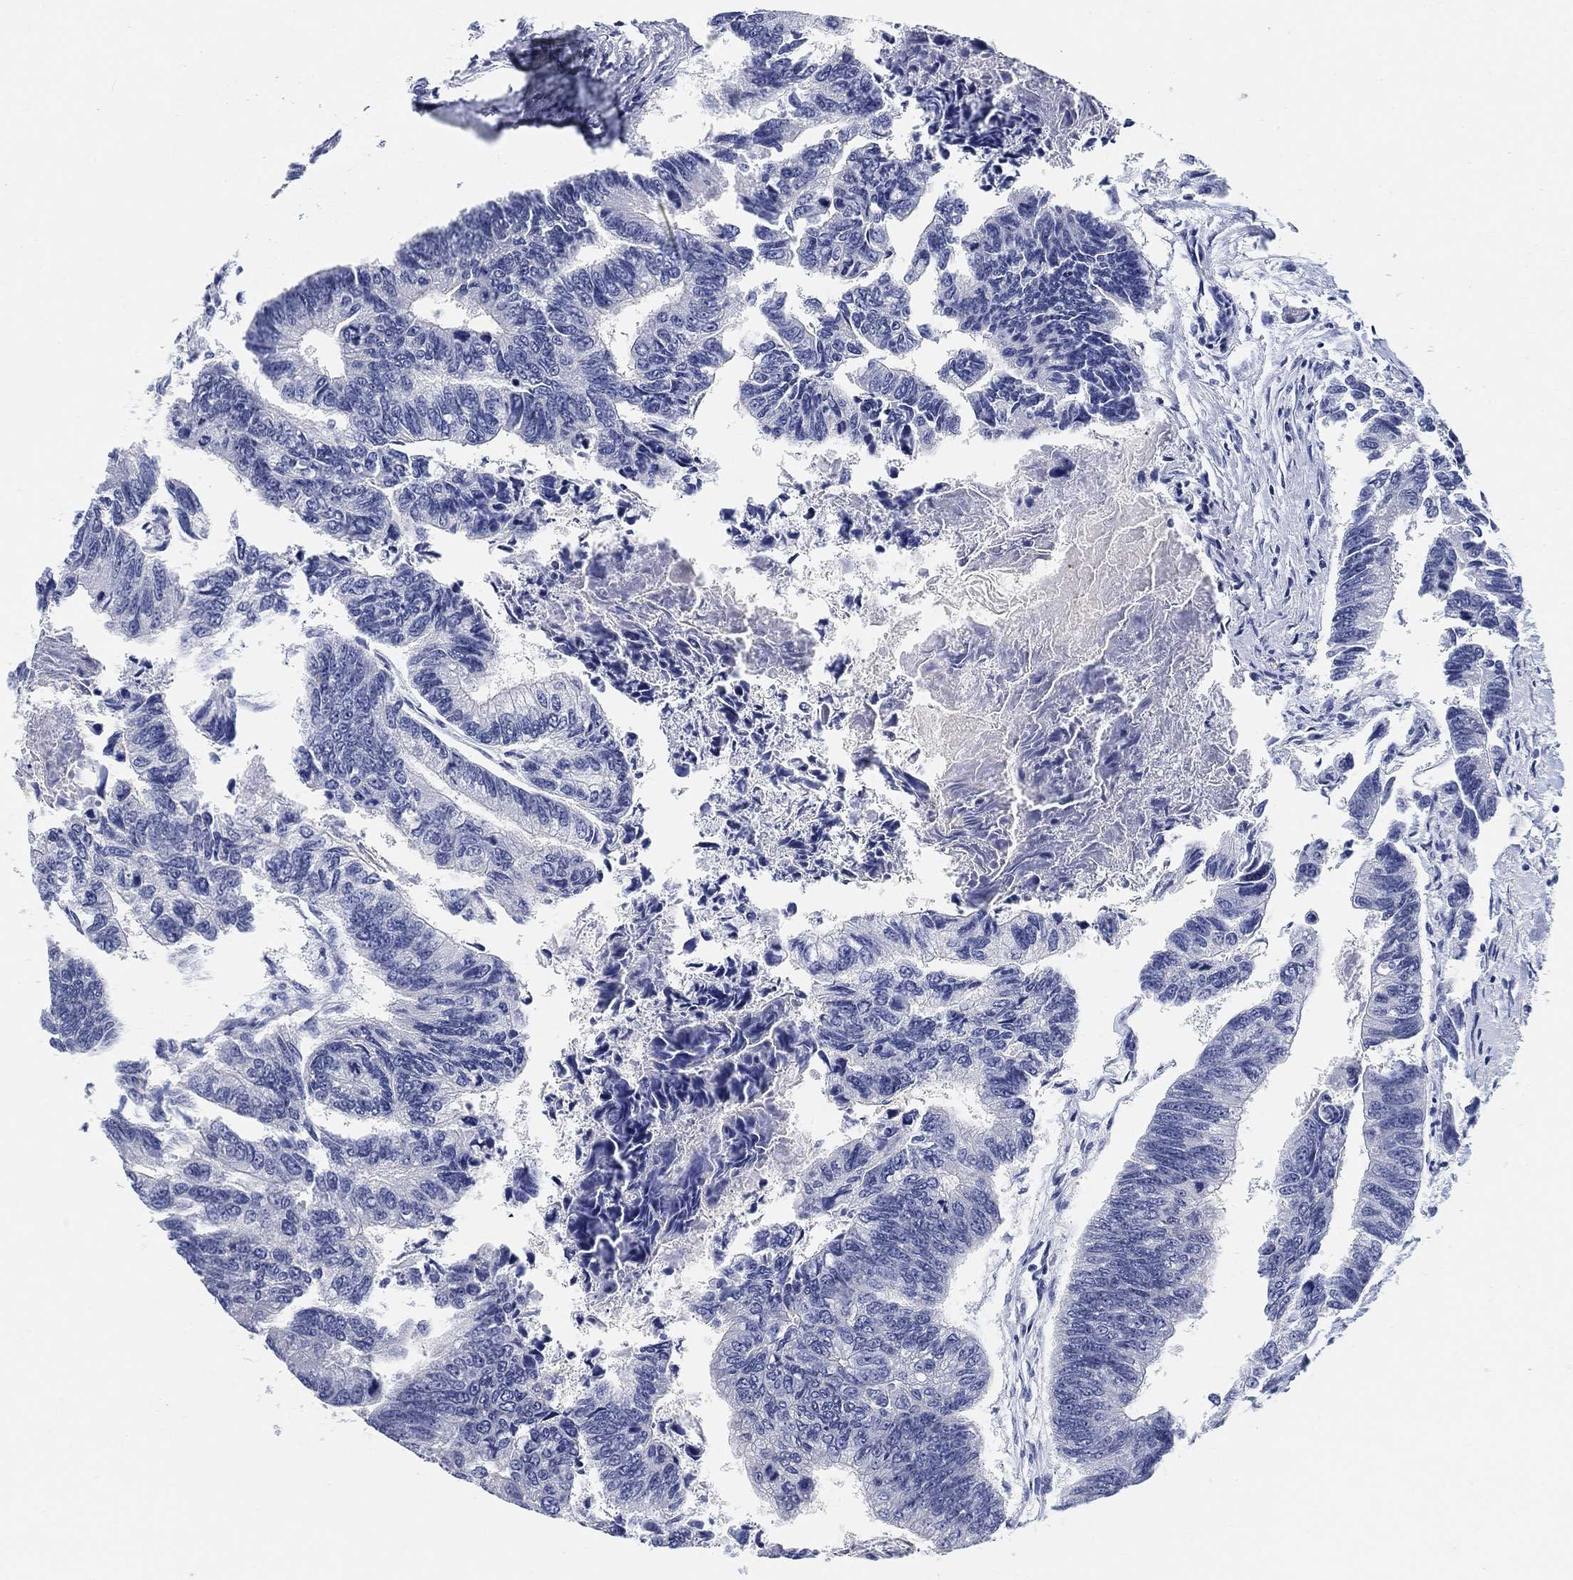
{"staining": {"intensity": "negative", "quantity": "none", "location": "none"}, "tissue": "colorectal cancer", "cell_type": "Tumor cells", "image_type": "cancer", "snomed": [{"axis": "morphology", "description": "Adenocarcinoma, NOS"}, {"axis": "topography", "description": "Colon"}], "caption": "Tumor cells show no significant protein expression in colorectal cancer.", "gene": "CLUL1", "patient": {"sex": "female", "age": 65}}